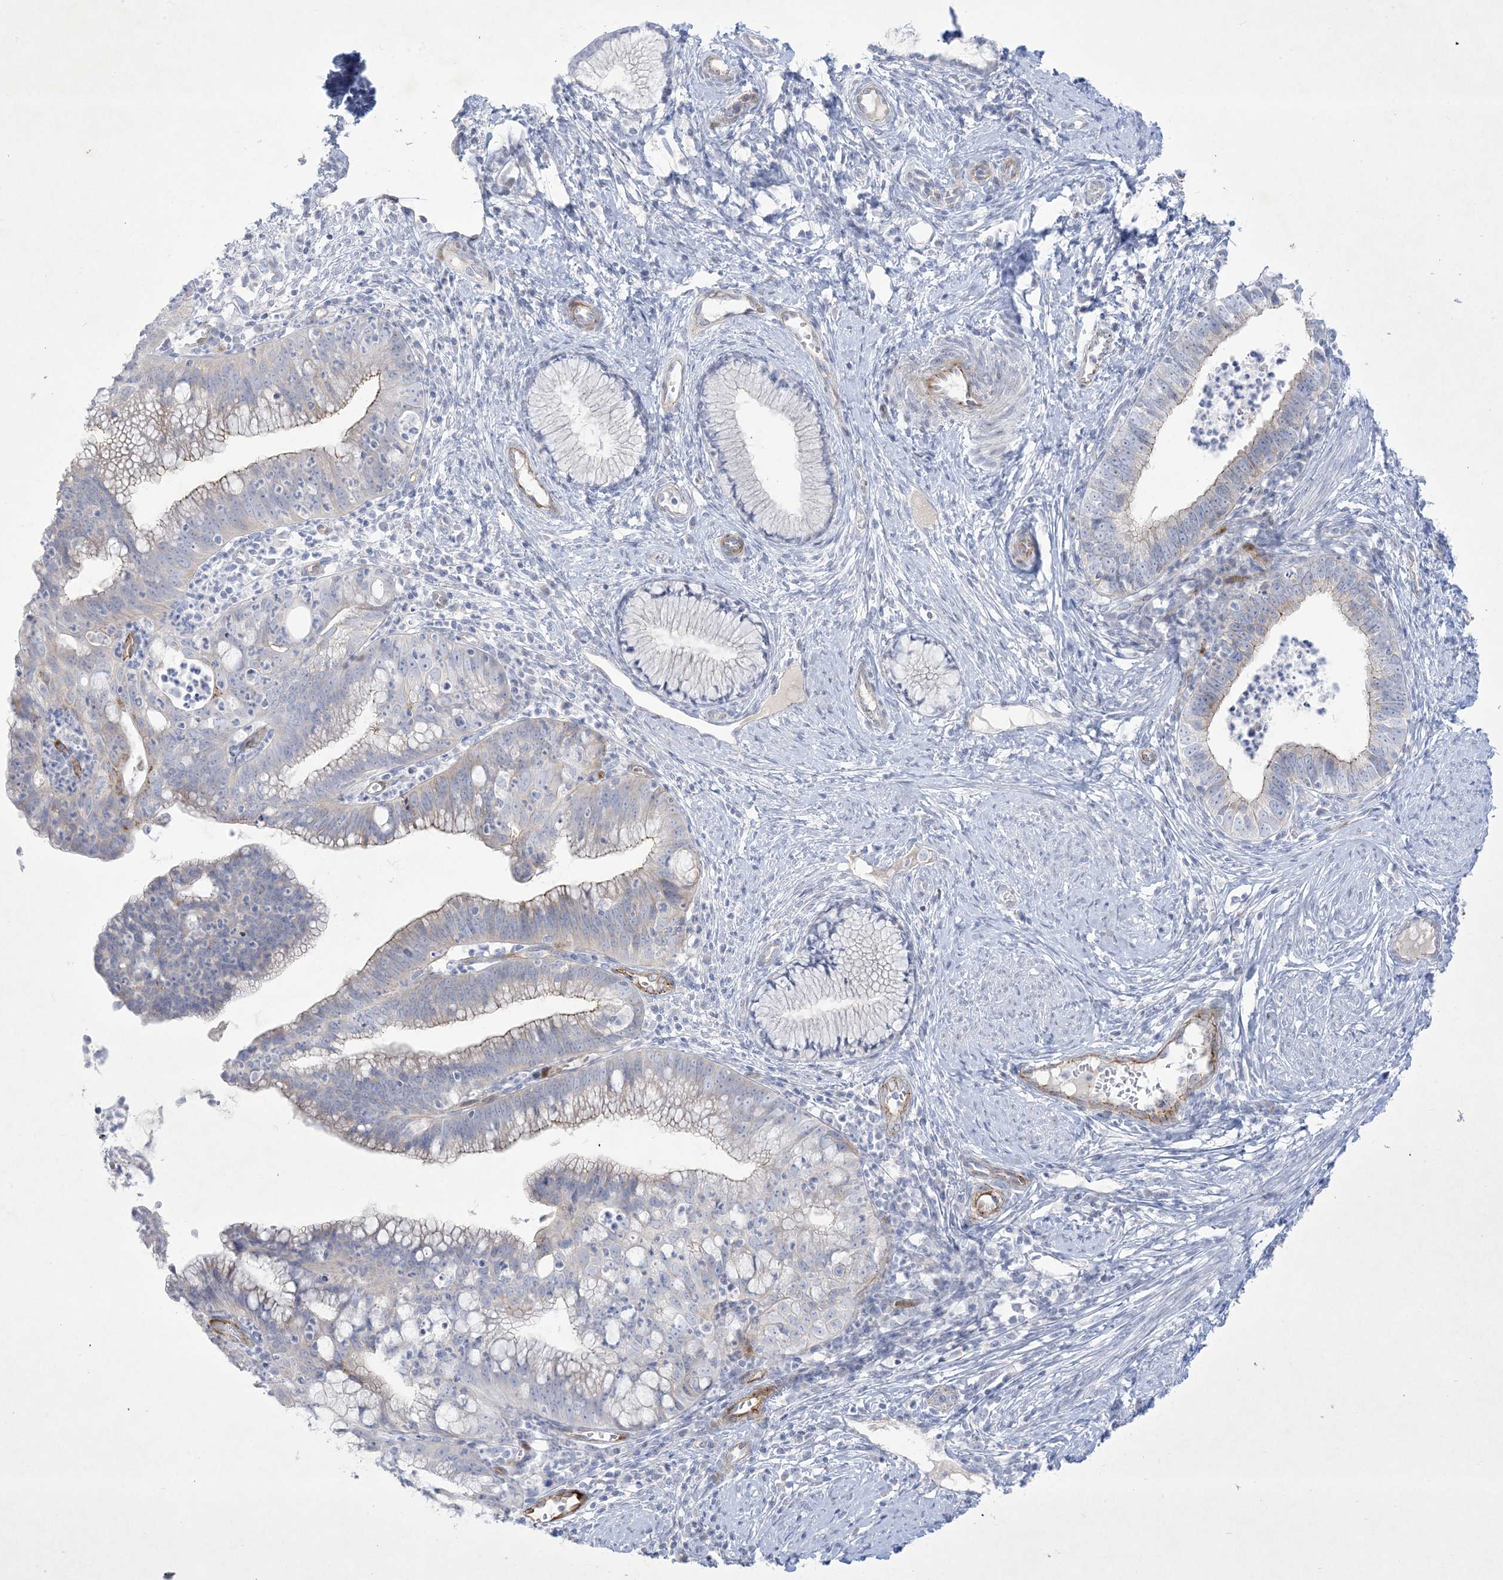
{"staining": {"intensity": "weak", "quantity": "25%-75%", "location": "cytoplasmic/membranous"}, "tissue": "cervical cancer", "cell_type": "Tumor cells", "image_type": "cancer", "snomed": [{"axis": "morphology", "description": "Adenocarcinoma, NOS"}, {"axis": "topography", "description": "Cervix"}], "caption": "Cervical adenocarcinoma was stained to show a protein in brown. There is low levels of weak cytoplasmic/membranous staining in approximately 25%-75% of tumor cells. (IHC, brightfield microscopy, high magnification).", "gene": "B3GNT7", "patient": {"sex": "female", "age": 36}}